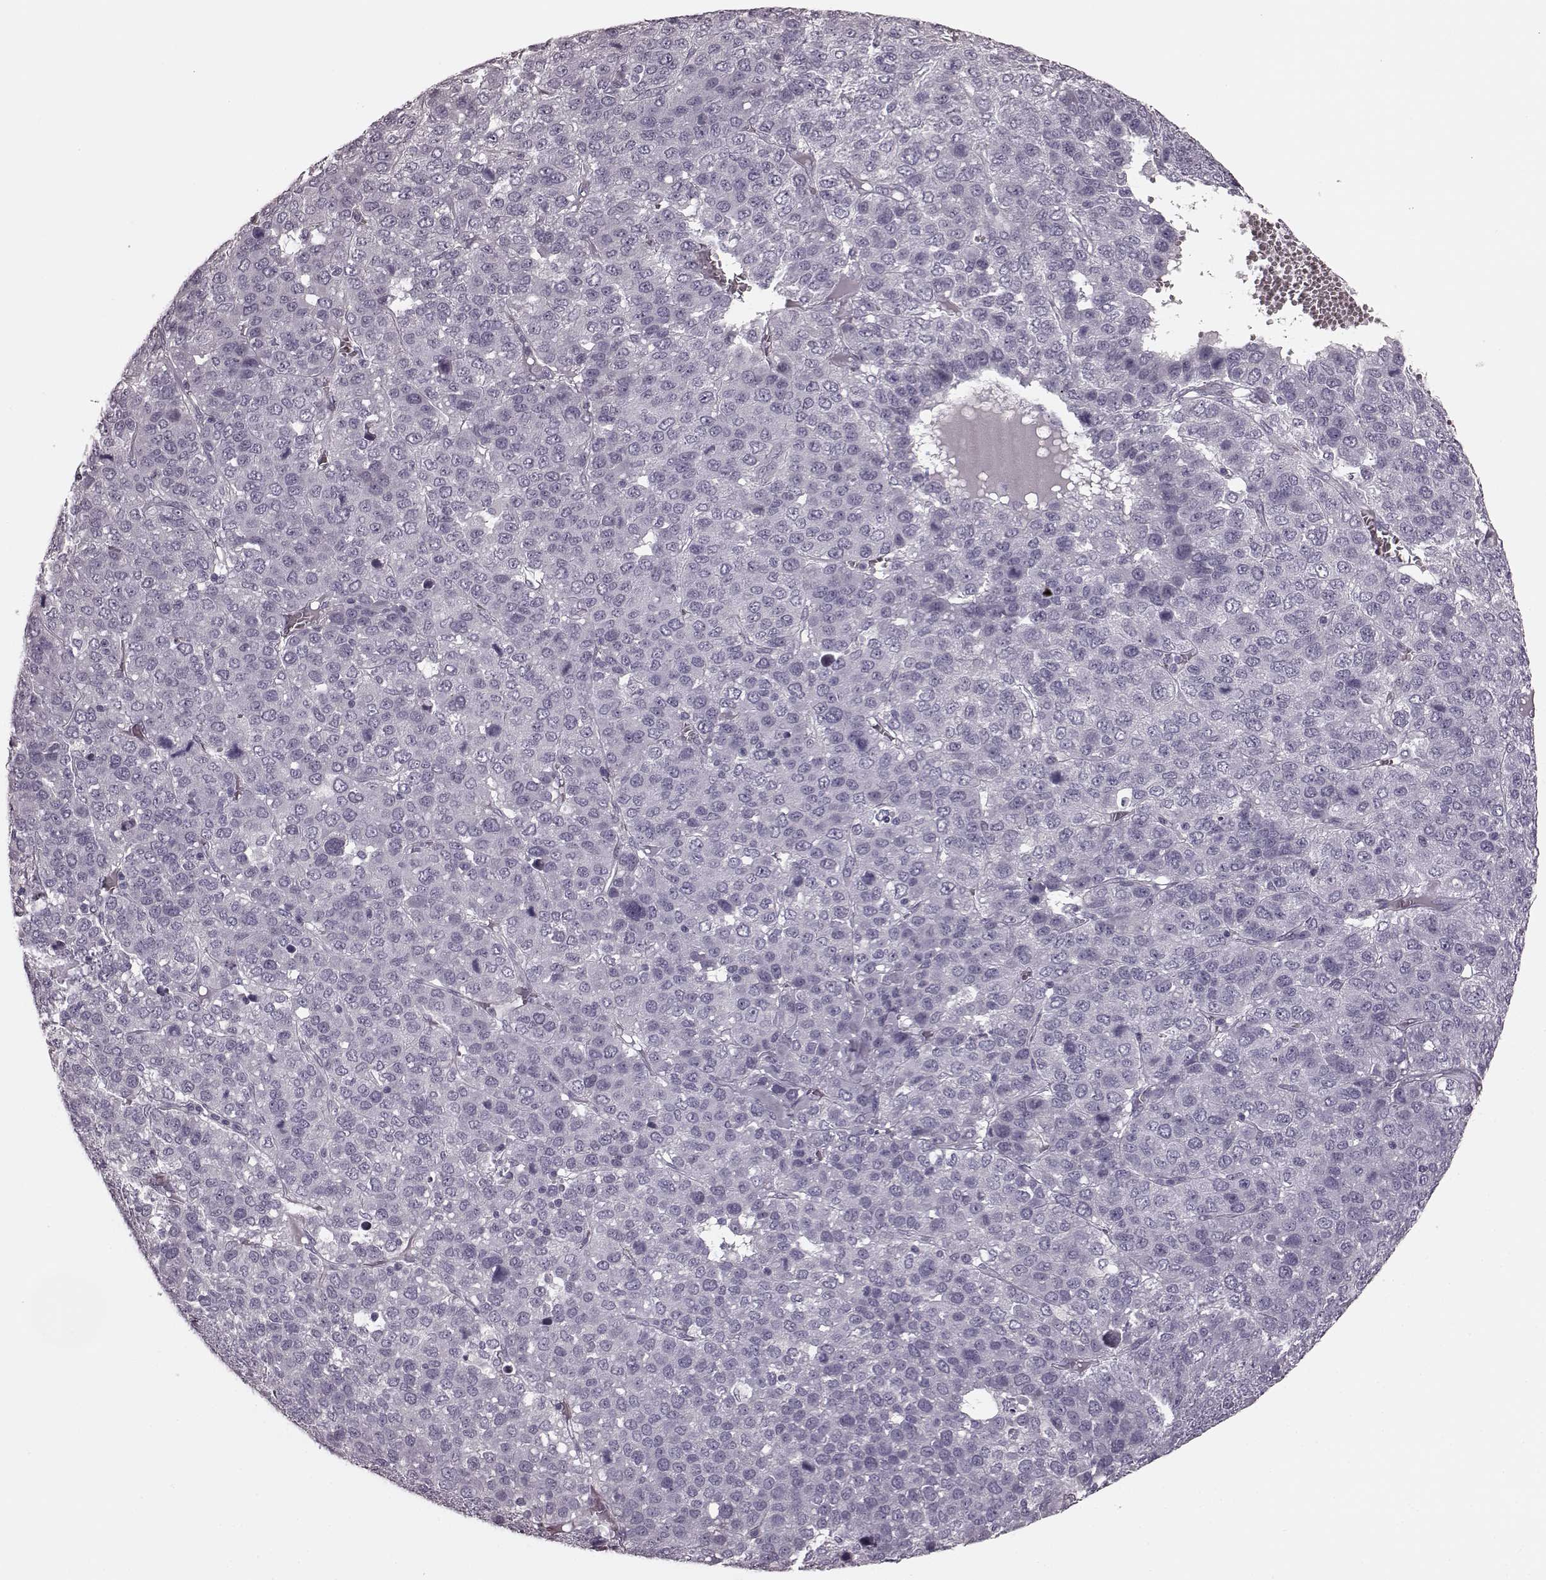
{"staining": {"intensity": "negative", "quantity": "none", "location": "none"}, "tissue": "liver cancer", "cell_type": "Tumor cells", "image_type": "cancer", "snomed": [{"axis": "morphology", "description": "Carcinoma, Hepatocellular, NOS"}, {"axis": "topography", "description": "Liver"}], "caption": "DAB (3,3'-diaminobenzidine) immunohistochemical staining of liver cancer reveals no significant expression in tumor cells.", "gene": "TRPM1", "patient": {"sex": "male", "age": 69}}